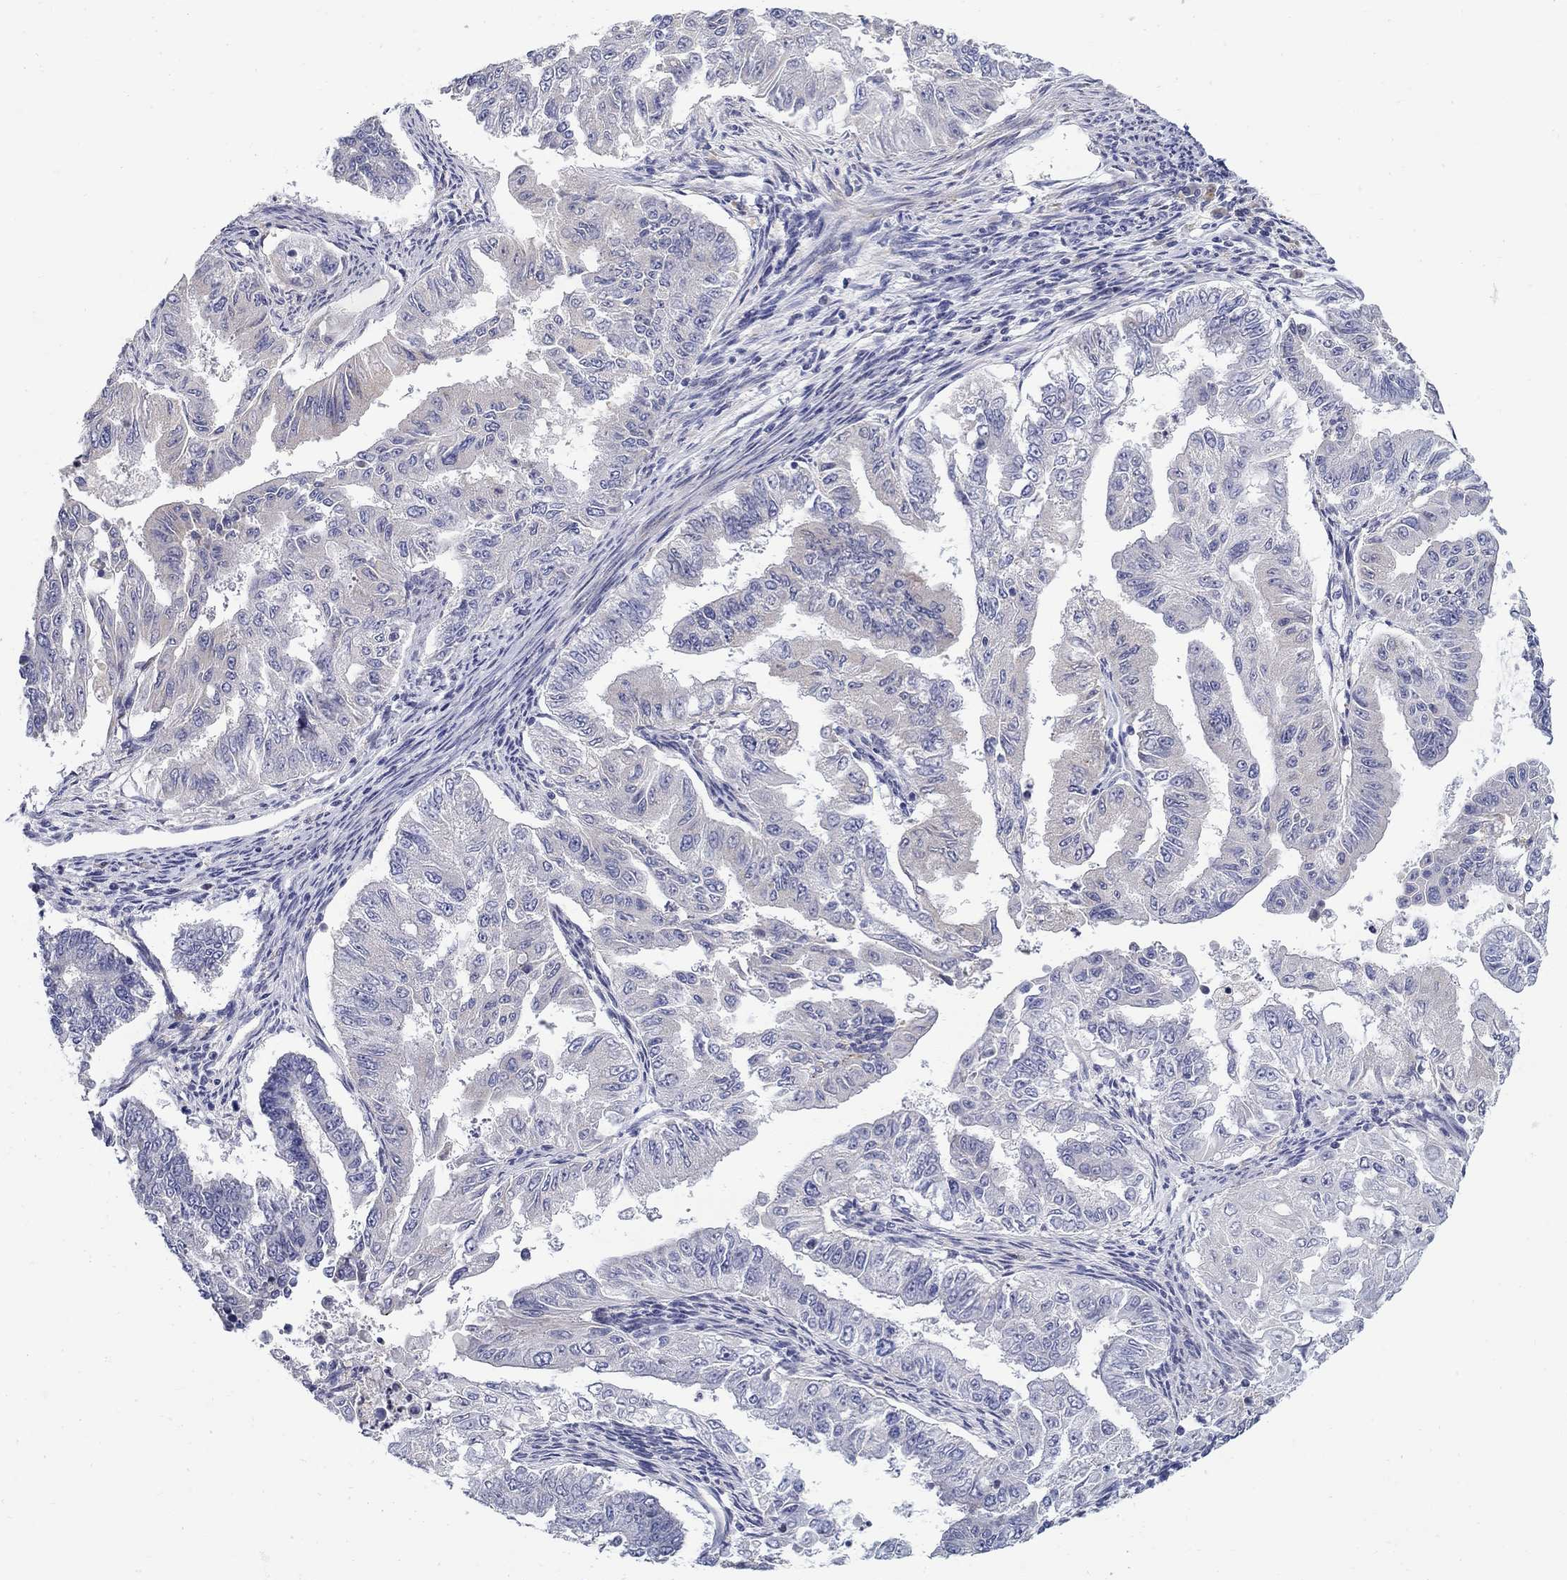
{"staining": {"intensity": "negative", "quantity": "none", "location": "none"}, "tissue": "endometrial cancer", "cell_type": "Tumor cells", "image_type": "cancer", "snomed": [{"axis": "morphology", "description": "Adenocarcinoma, NOS"}, {"axis": "topography", "description": "Uterus"}], "caption": "Histopathology image shows no protein staining in tumor cells of endometrial cancer (adenocarcinoma) tissue.", "gene": "ABCA4", "patient": {"sex": "female", "age": 59}}